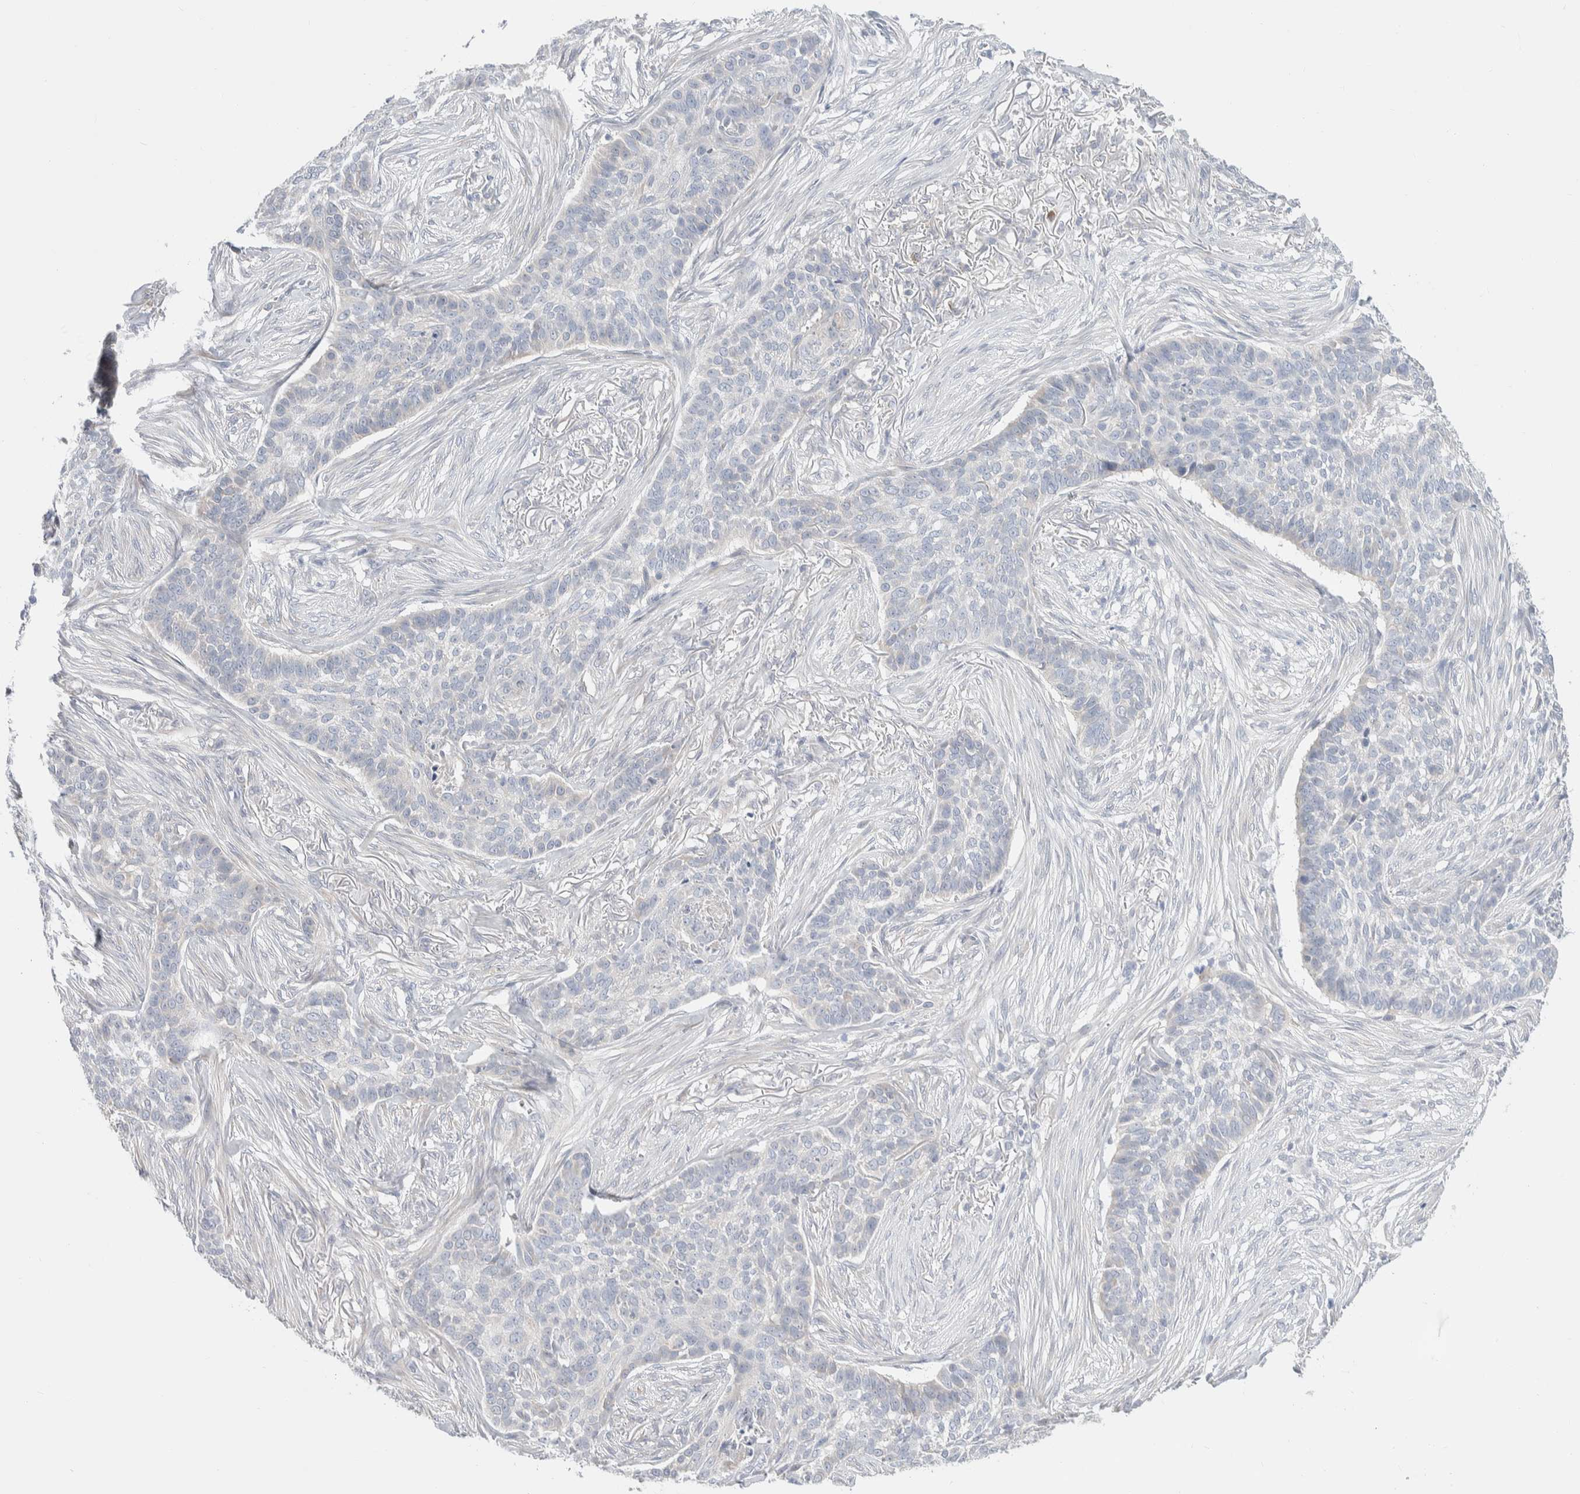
{"staining": {"intensity": "negative", "quantity": "none", "location": "none"}, "tissue": "skin cancer", "cell_type": "Tumor cells", "image_type": "cancer", "snomed": [{"axis": "morphology", "description": "Basal cell carcinoma"}, {"axis": "topography", "description": "Skin"}], "caption": "Immunohistochemical staining of human skin cancer shows no significant positivity in tumor cells.", "gene": "RUSF1", "patient": {"sex": "male", "age": 85}}